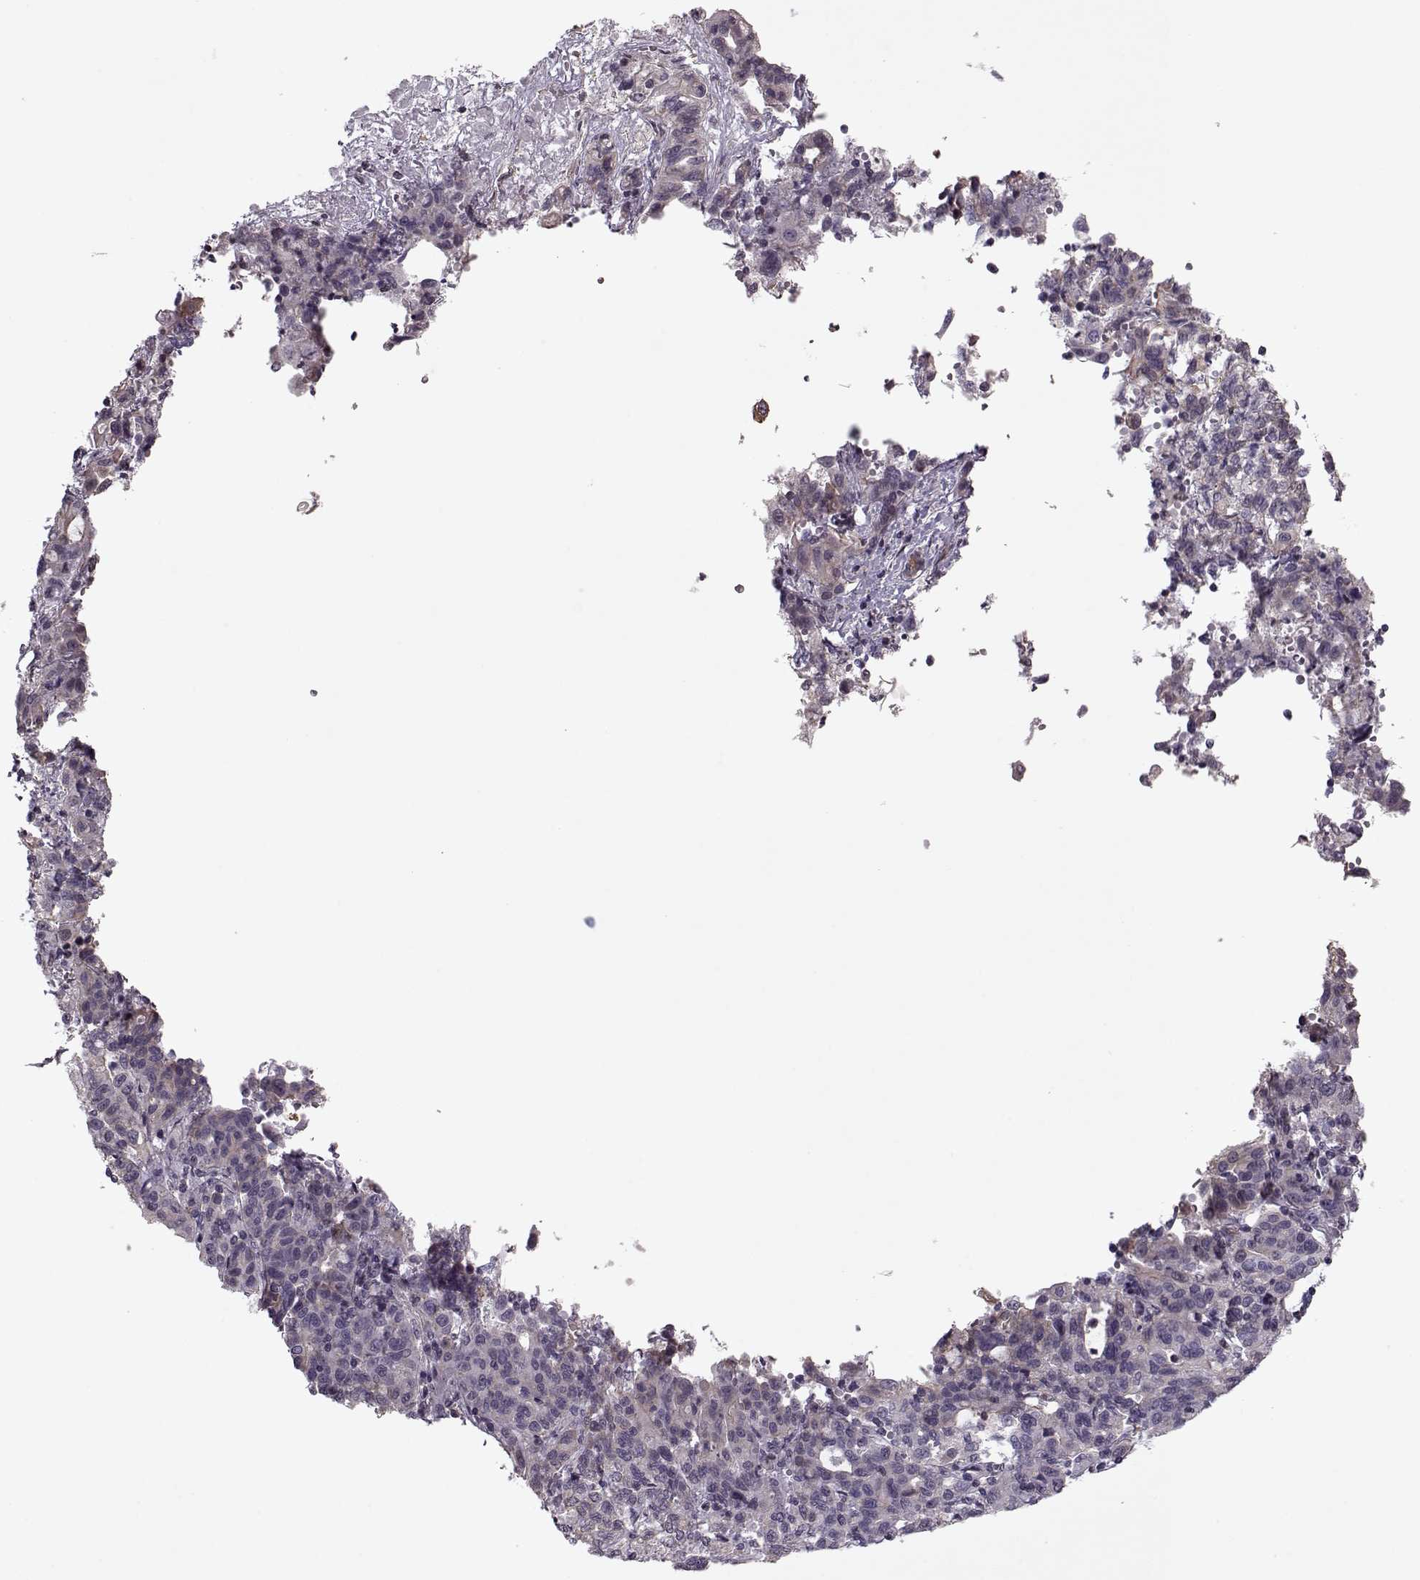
{"staining": {"intensity": "negative", "quantity": "none", "location": "none"}, "tissue": "liver cancer", "cell_type": "Tumor cells", "image_type": "cancer", "snomed": [{"axis": "morphology", "description": "Adenocarcinoma, NOS"}, {"axis": "morphology", "description": "Cholangiocarcinoma"}, {"axis": "topography", "description": "Liver"}], "caption": "Tumor cells are negative for protein expression in human liver cancer.", "gene": "KRT9", "patient": {"sex": "male", "age": 64}}